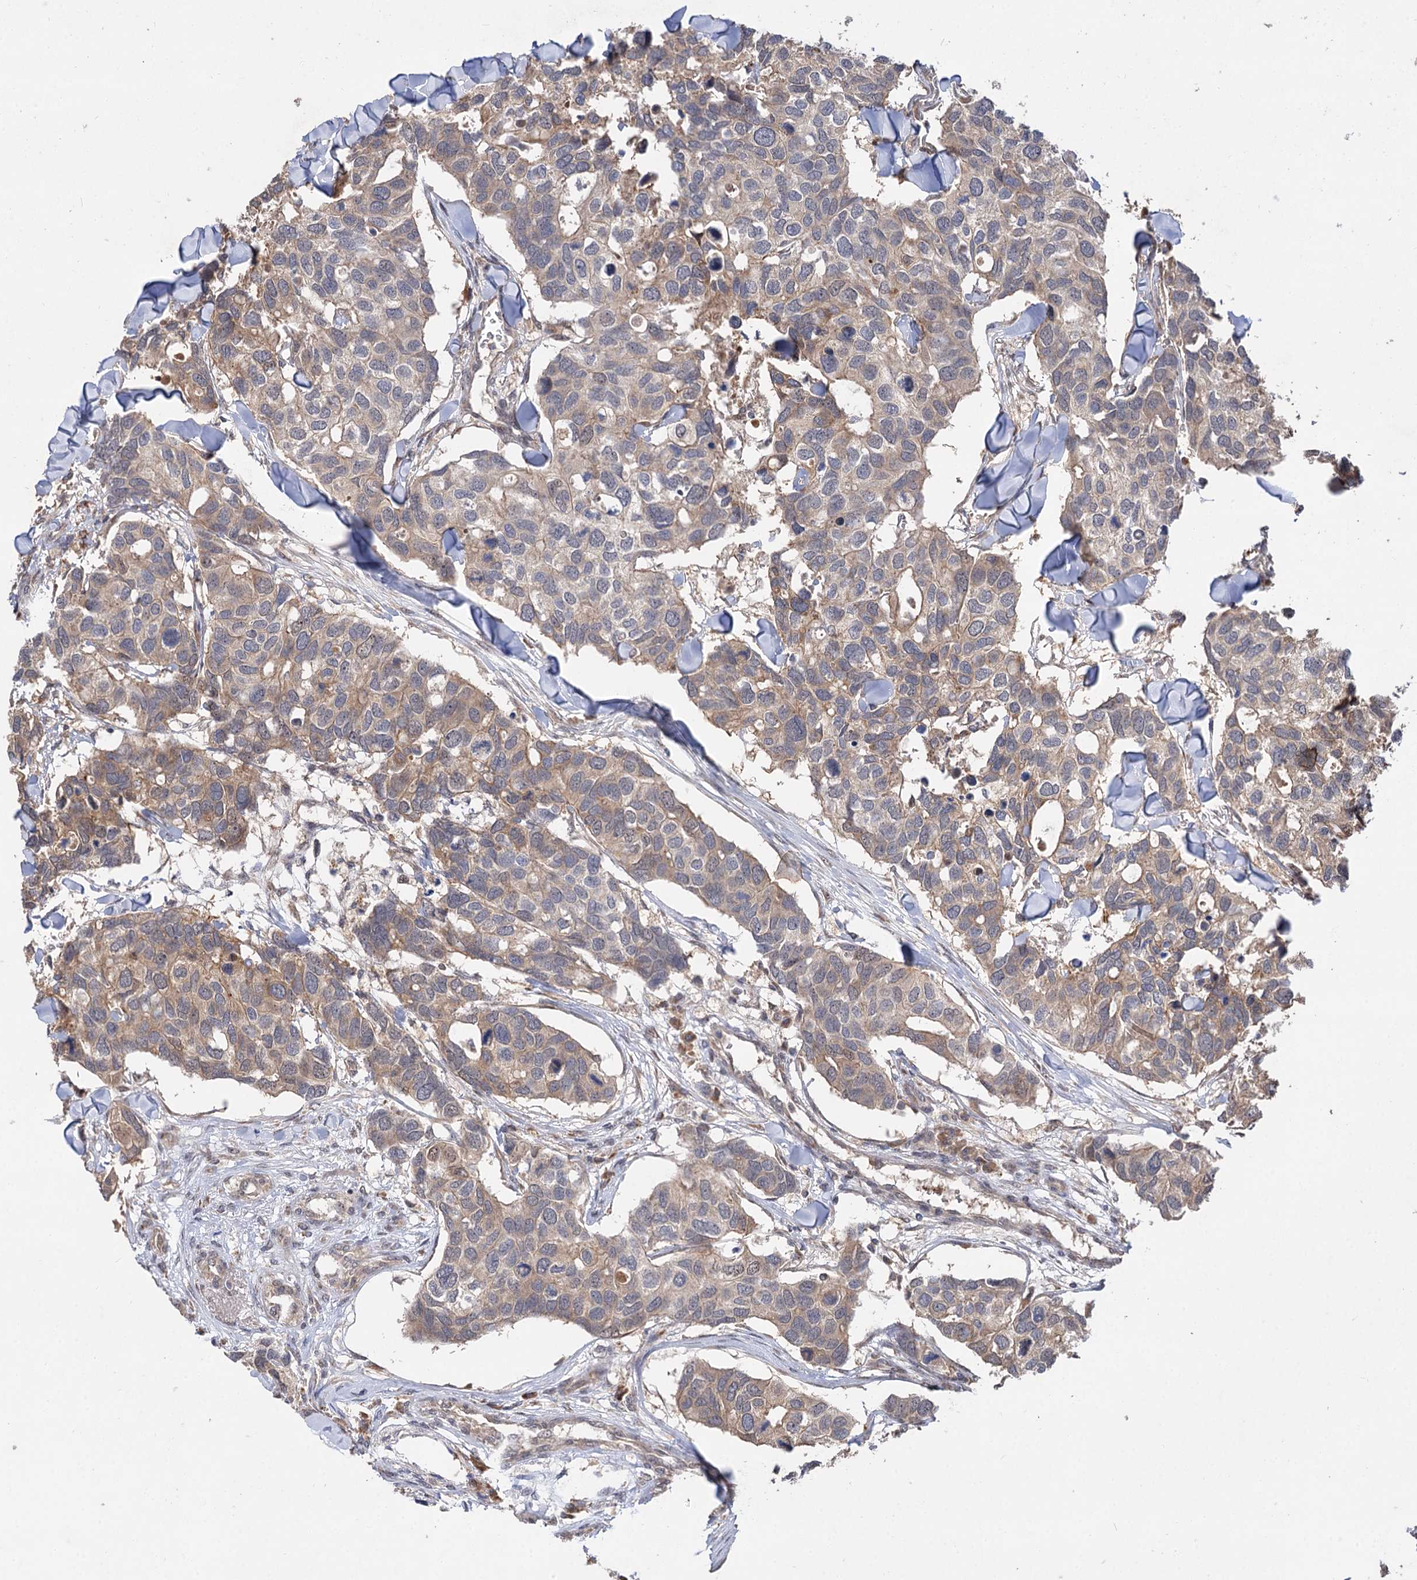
{"staining": {"intensity": "weak", "quantity": "25%-75%", "location": "cytoplasmic/membranous"}, "tissue": "breast cancer", "cell_type": "Tumor cells", "image_type": "cancer", "snomed": [{"axis": "morphology", "description": "Duct carcinoma"}, {"axis": "topography", "description": "Breast"}], "caption": "Immunohistochemistry photomicrograph of human intraductal carcinoma (breast) stained for a protein (brown), which displays low levels of weak cytoplasmic/membranous staining in approximately 25%-75% of tumor cells.", "gene": "FBXW8", "patient": {"sex": "female", "age": 83}}